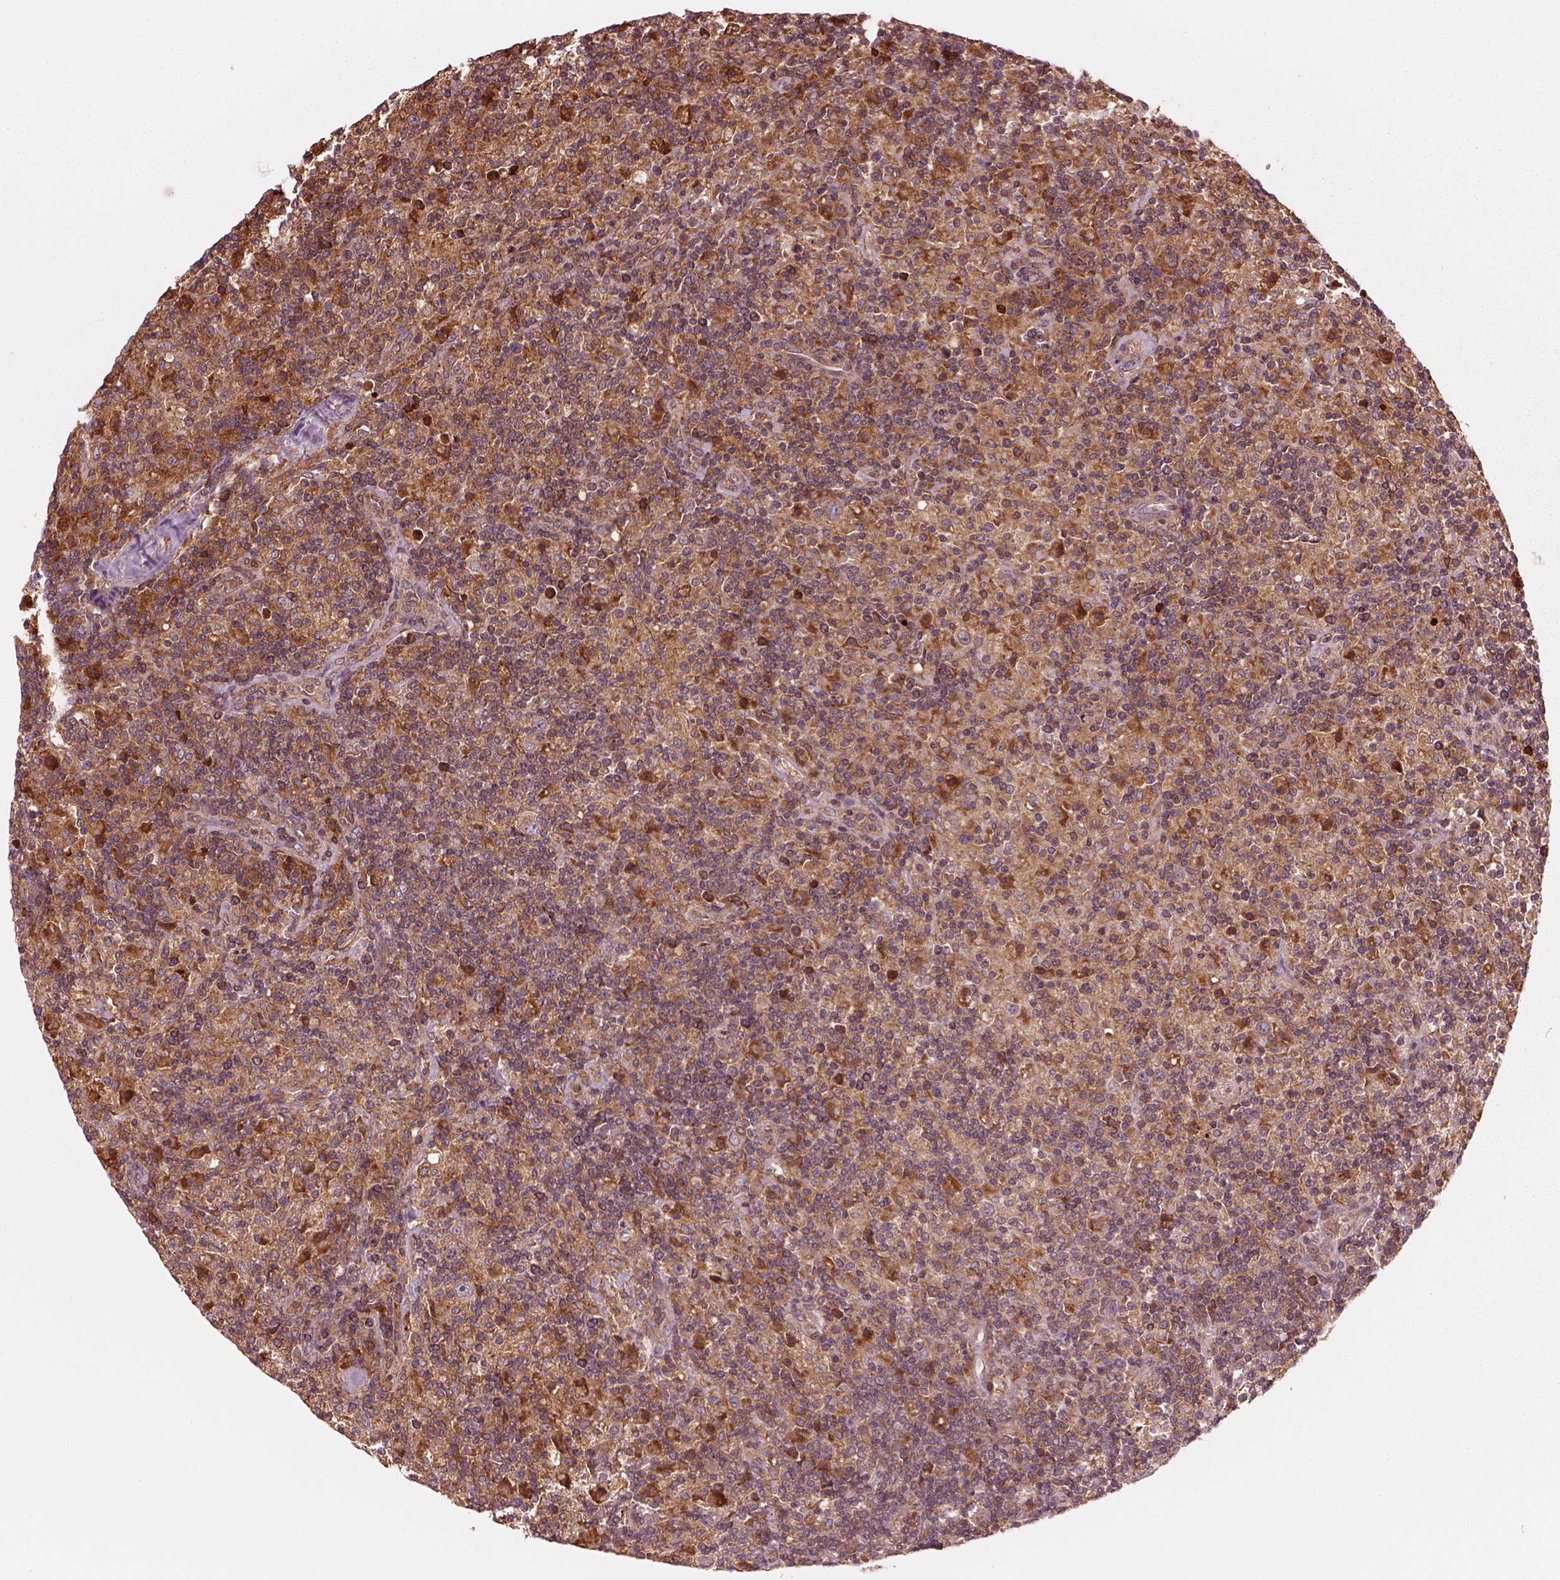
{"staining": {"intensity": "negative", "quantity": "none", "location": "none"}, "tissue": "lymphoma", "cell_type": "Tumor cells", "image_type": "cancer", "snomed": [{"axis": "morphology", "description": "Hodgkin's disease, NOS"}, {"axis": "topography", "description": "Lymph node"}], "caption": "This is an immunohistochemistry (IHC) micrograph of human Hodgkin's disease. There is no staining in tumor cells.", "gene": "ASCC2", "patient": {"sex": "male", "age": 70}}